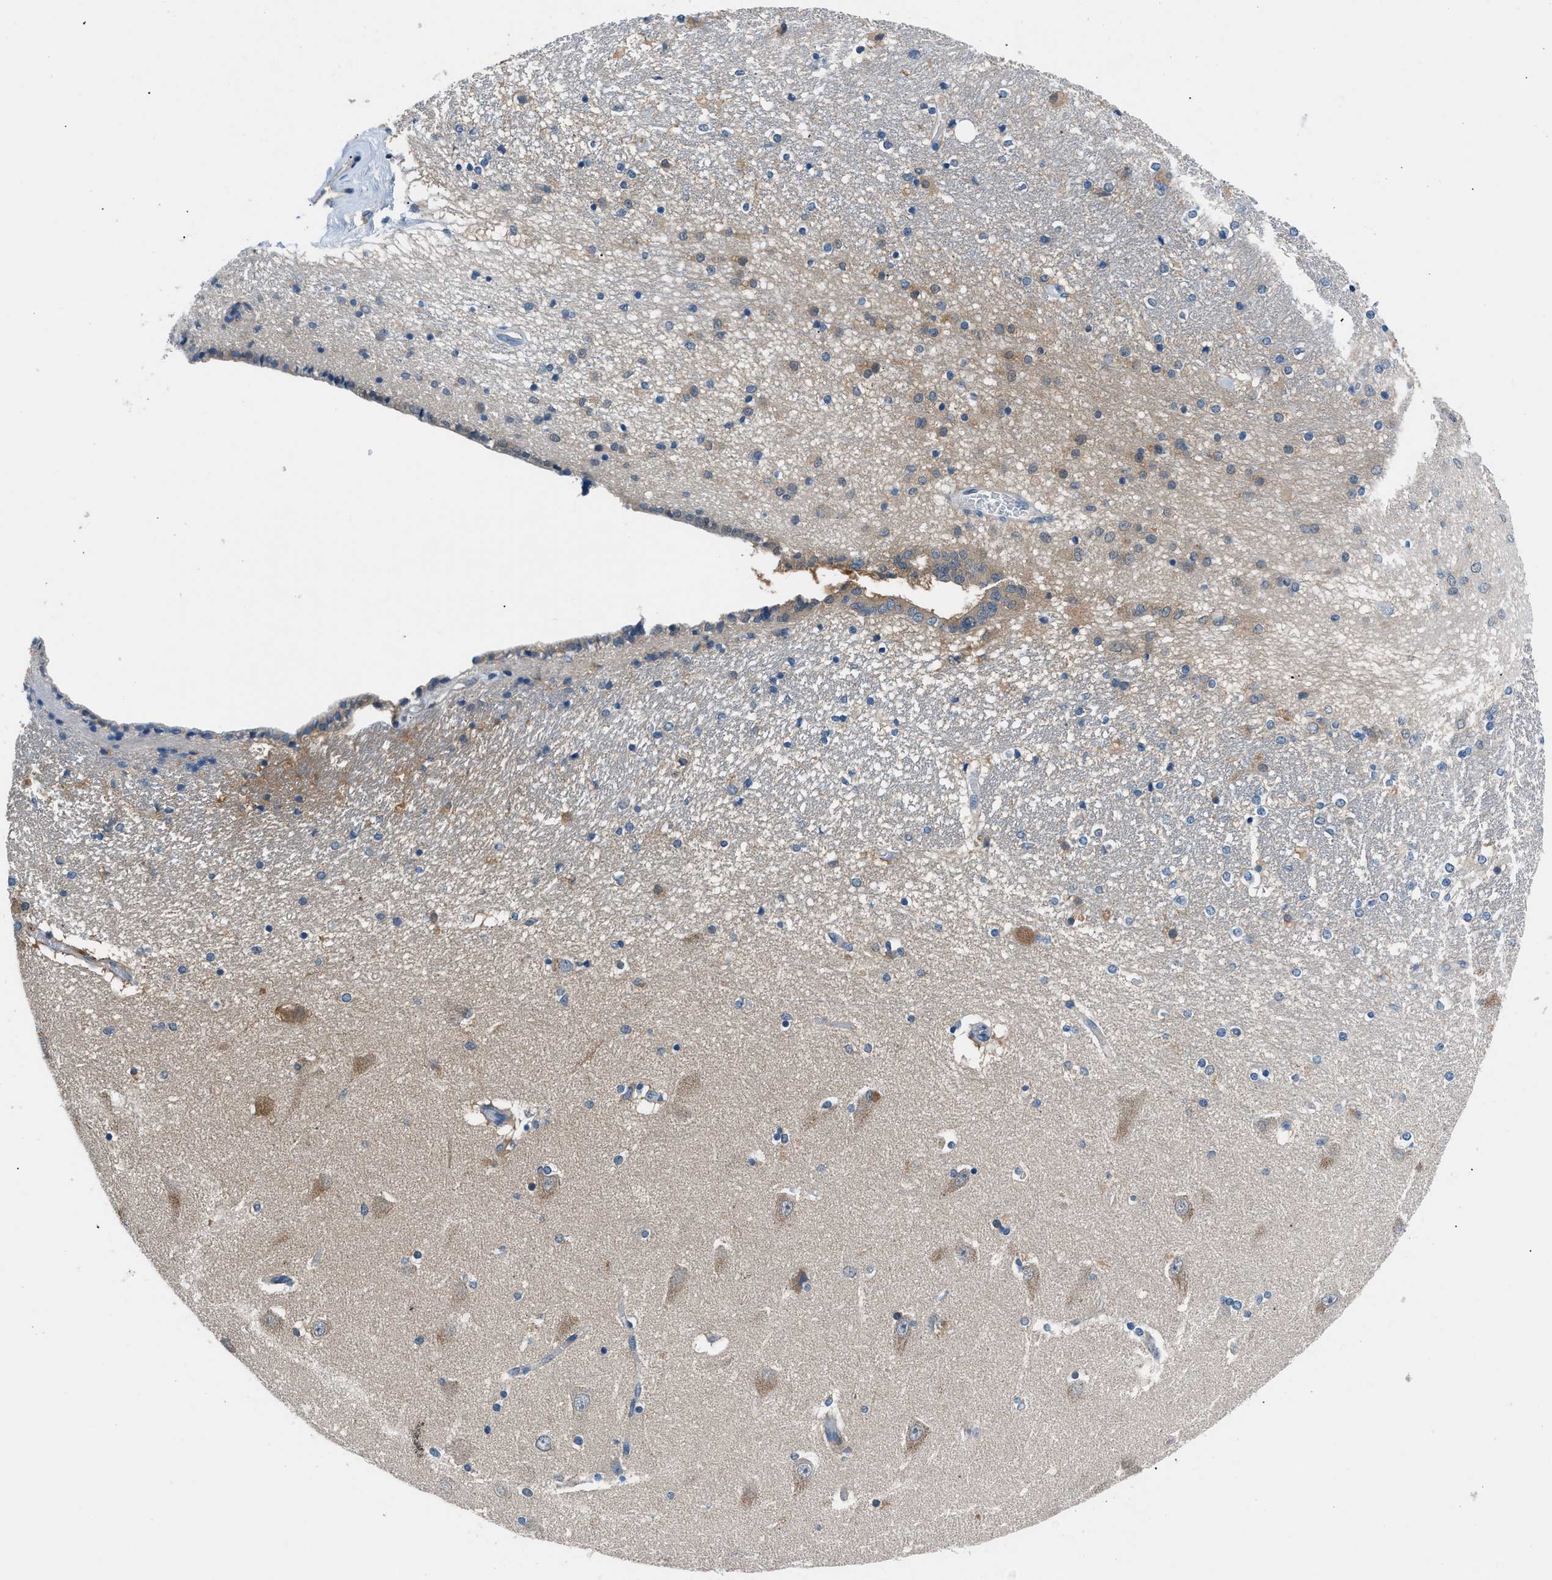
{"staining": {"intensity": "moderate", "quantity": "<25%", "location": "cytoplasmic/membranous"}, "tissue": "hippocampus", "cell_type": "Glial cells", "image_type": "normal", "snomed": [{"axis": "morphology", "description": "Normal tissue, NOS"}, {"axis": "topography", "description": "Hippocampus"}], "caption": "Protein analysis of unremarkable hippocampus shows moderate cytoplasmic/membranous staining in about <25% of glial cells.", "gene": "ACP1", "patient": {"sex": "female", "age": 54}}